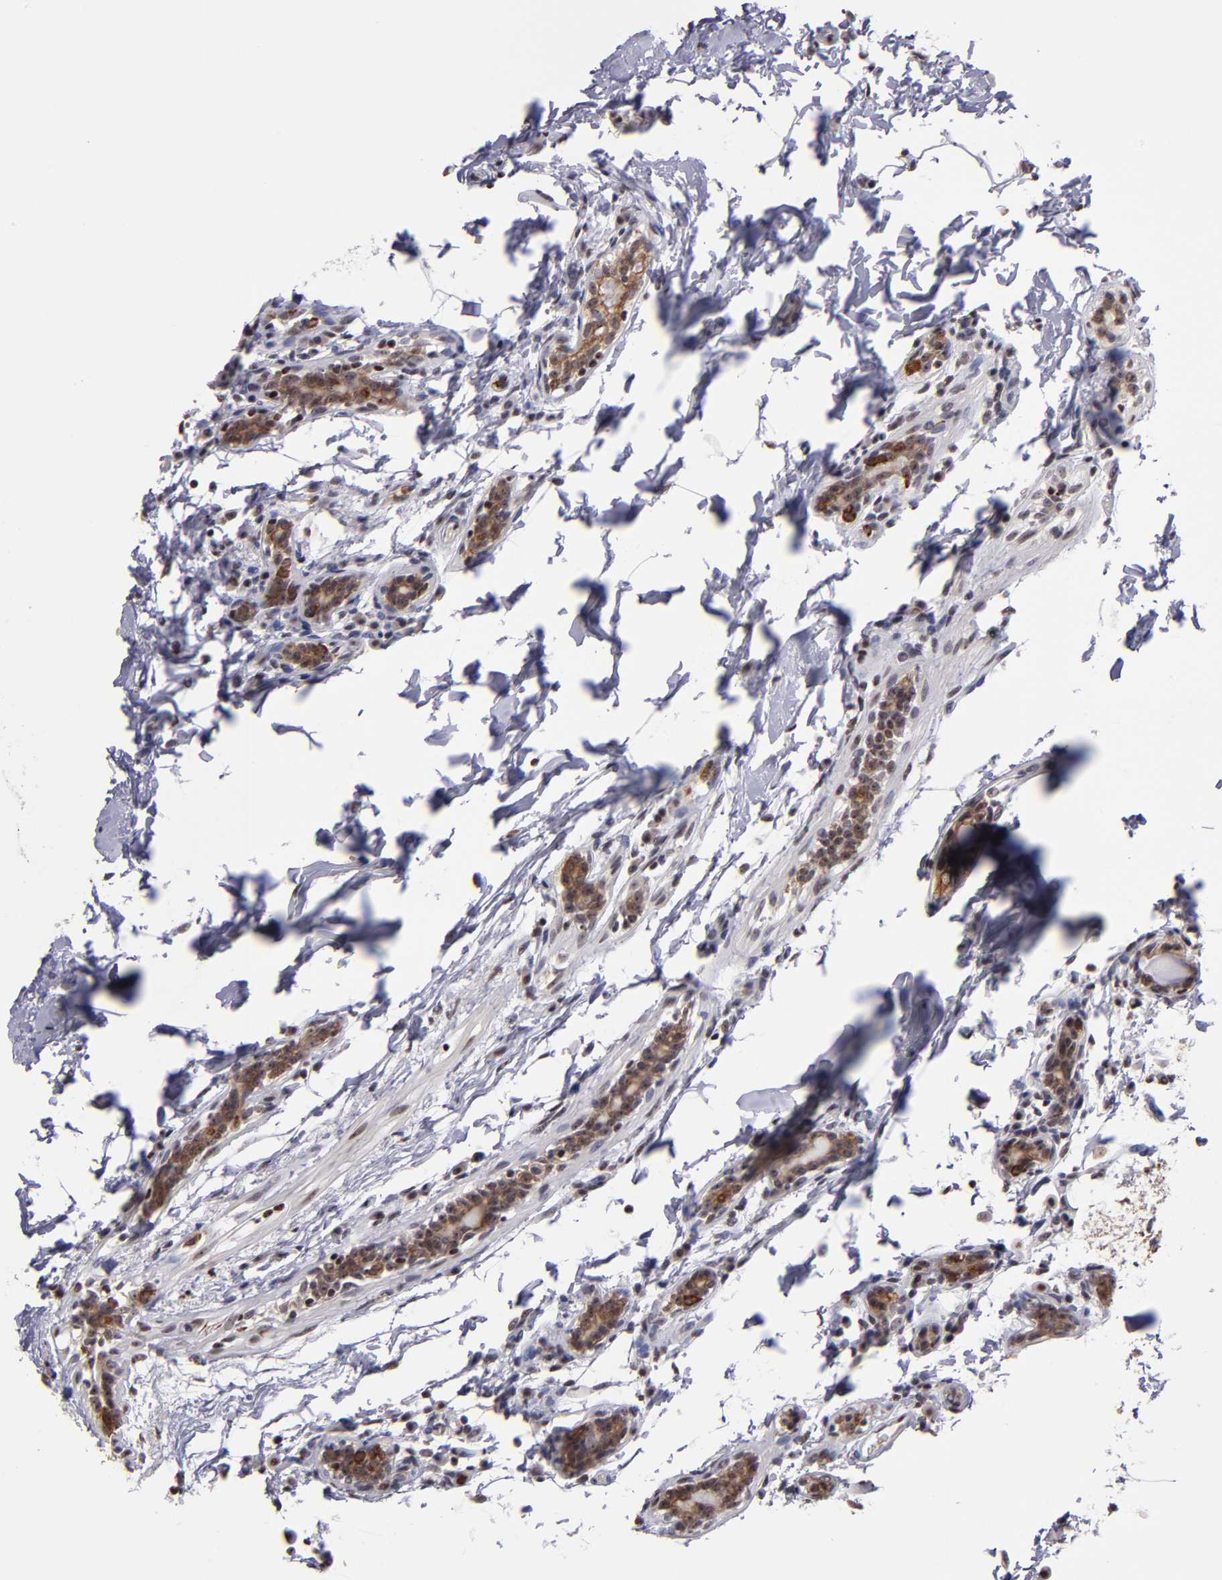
{"staining": {"intensity": "moderate", "quantity": ">75%", "location": "cytoplasmic/membranous,nuclear"}, "tissue": "breast cancer", "cell_type": "Tumor cells", "image_type": "cancer", "snomed": [{"axis": "morphology", "description": "Lobular carcinoma"}, {"axis": "topography", "description": "Breast"}], "caption": "DAB immunohistochemical staining of human lobular carcinoma (breast) demonstrates moderate cytoplasmic/membranous and nuclear protein expression in approximately >75% of tumor cells.", "gene": "DDX24", "patient": {"sex": "female", "age": 55}}